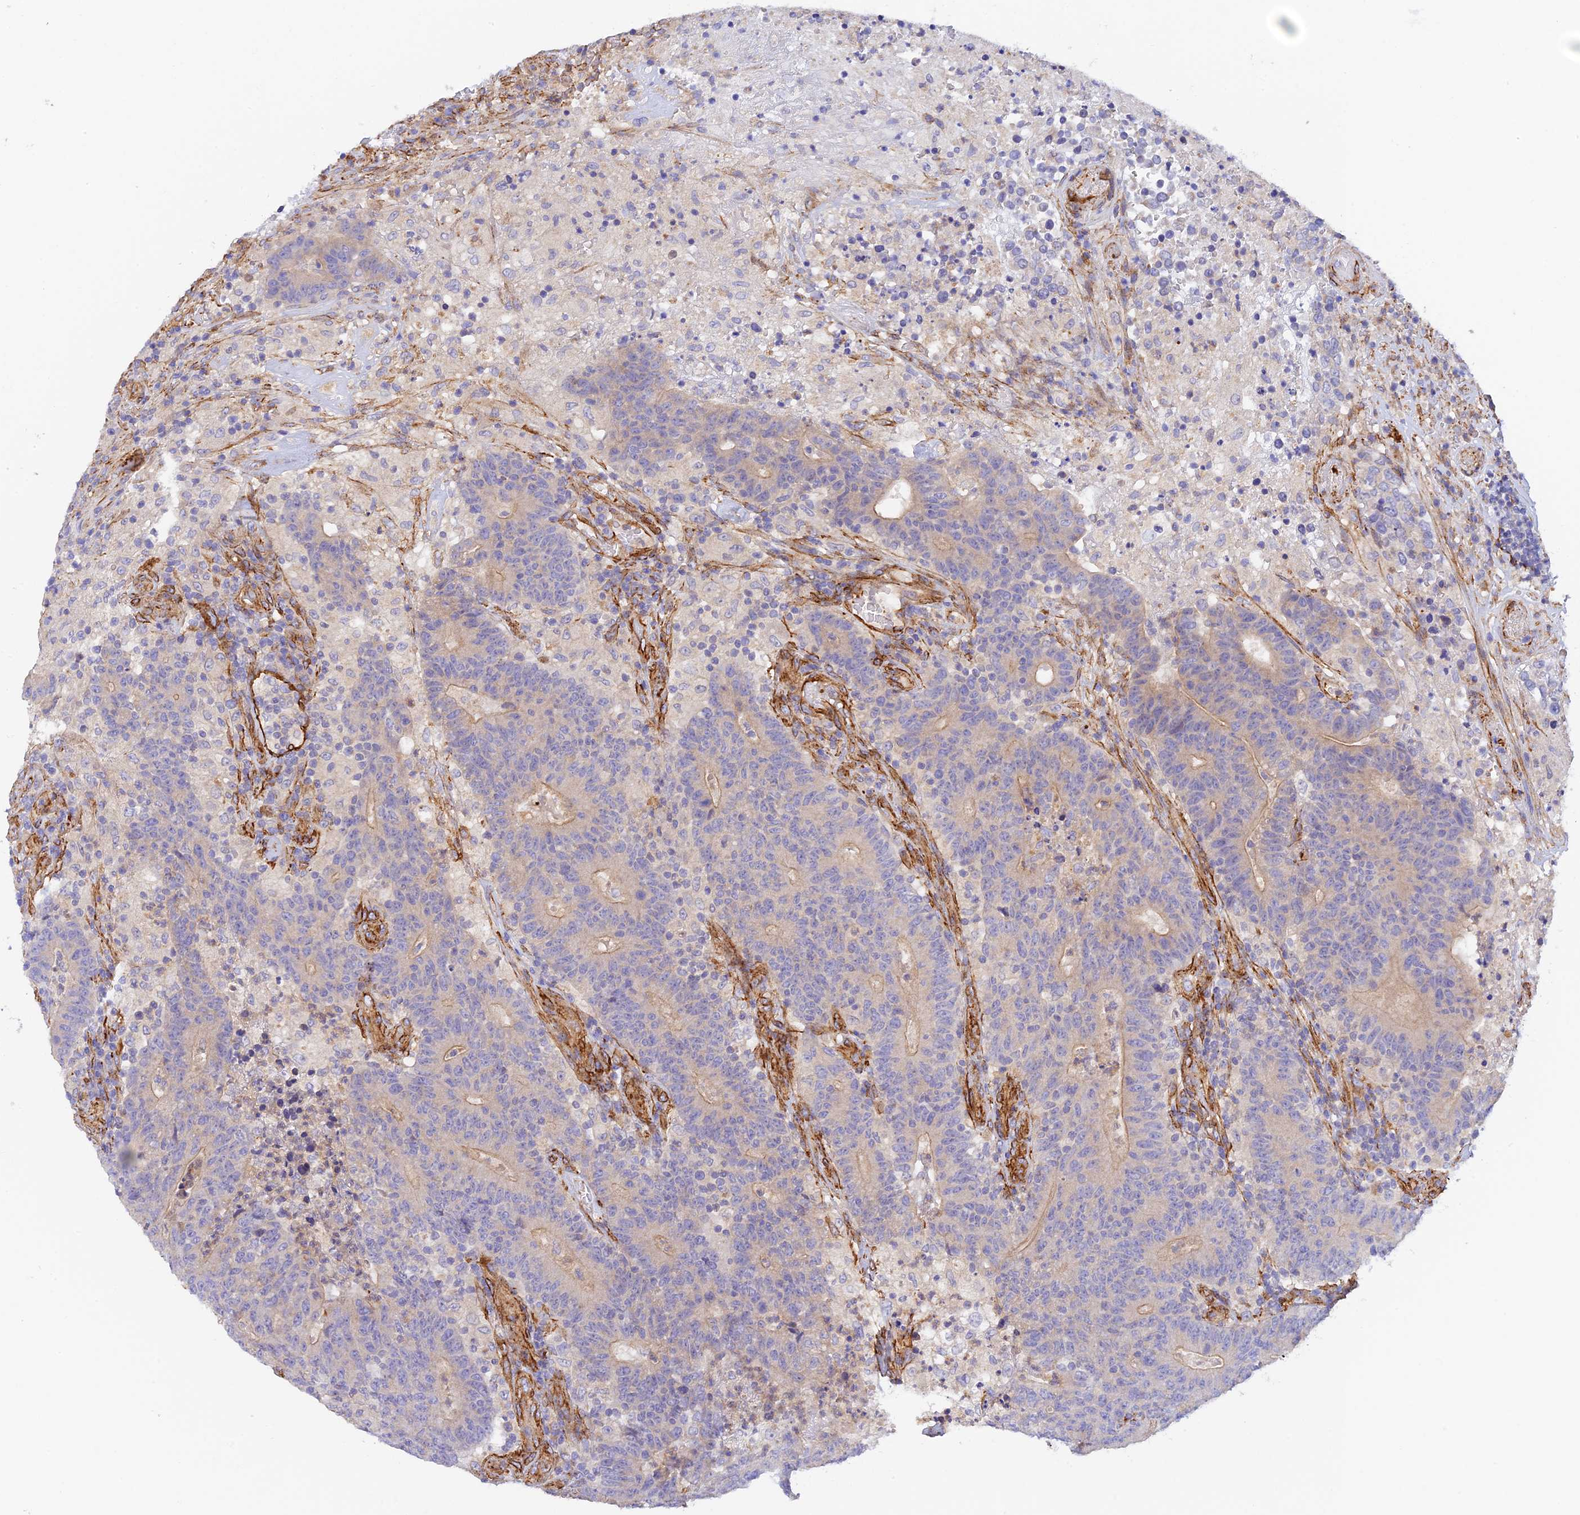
{"staining": {"intensity": "weak", "quantity": "<25%", "location": "cytoplasmic/membranous"}, "tissue": "colorectal cancer", "cell_type": "Tumor cells", "image_type": "cancer", "snomed": [{"axis": "morphology", "description": "Adenocarcinoma, NOS"}, {"axis": "topography", "description": "Colon"}], "caption": "Immunohistochemical staining of adenocarcinoma (colorectal) displays no significant positivity in tumor cells.", "gene": "MYO9A", "patient": {"sex": "female", "age": 75}}